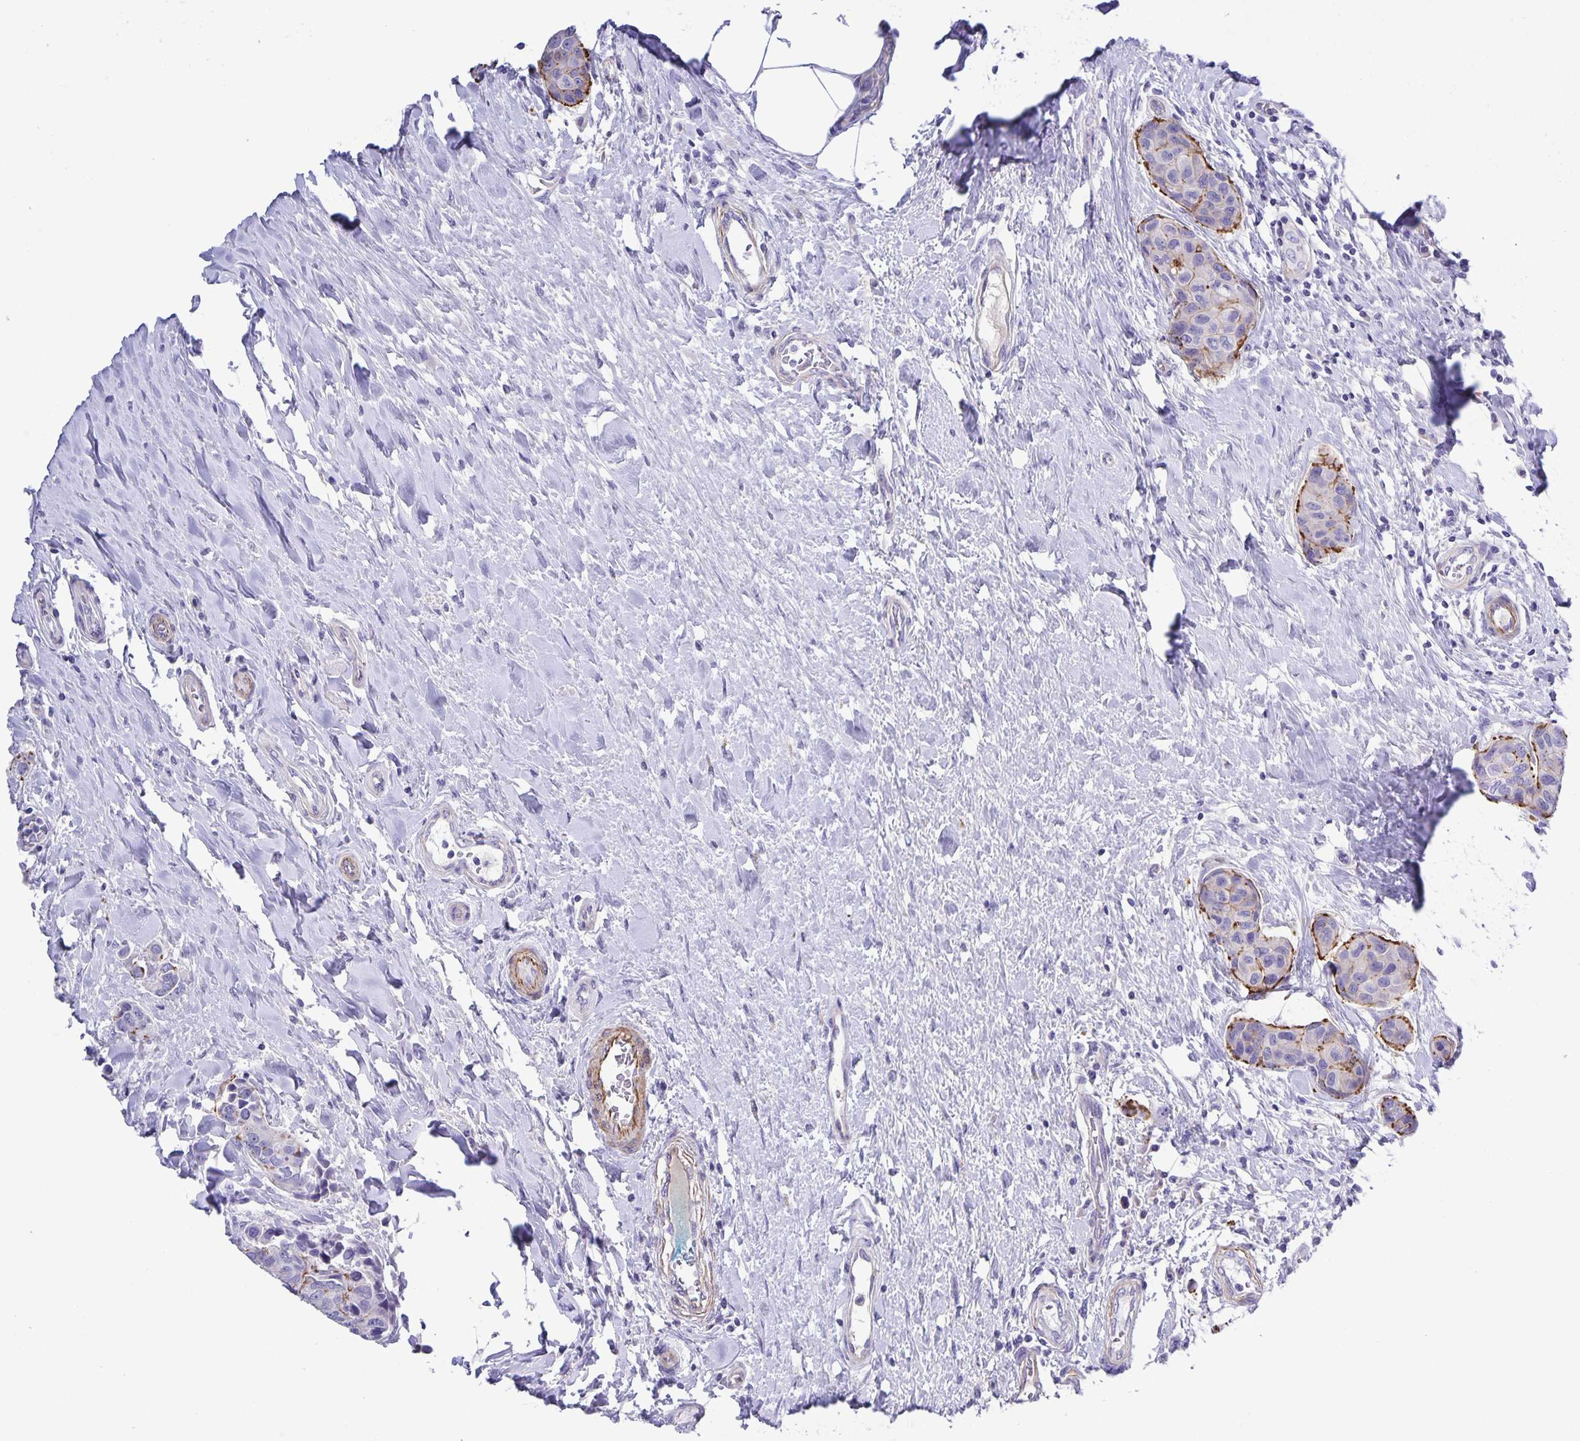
{"staining": {"intensity": "moderate", "quantity": "<25%", "location": "cytoplasmic/membranous"}, "tissue": "breast cancer", "cell_type": "Tumor cells", "image_type": "cancer", "snomed": [{"axis": "morphology", "description": "Duct carcinoma"}, {"axis": "topography", "description": "Breast"}], "caption": "Immunohistochemical staining of intraductal carcinoma (breast) reveals low levels of moderate cytoplasmic/membranous staining in approximately <25% of tumor cells.", "gene": "UBQLN3", "patient": {"sex": "female", "age": 80}}